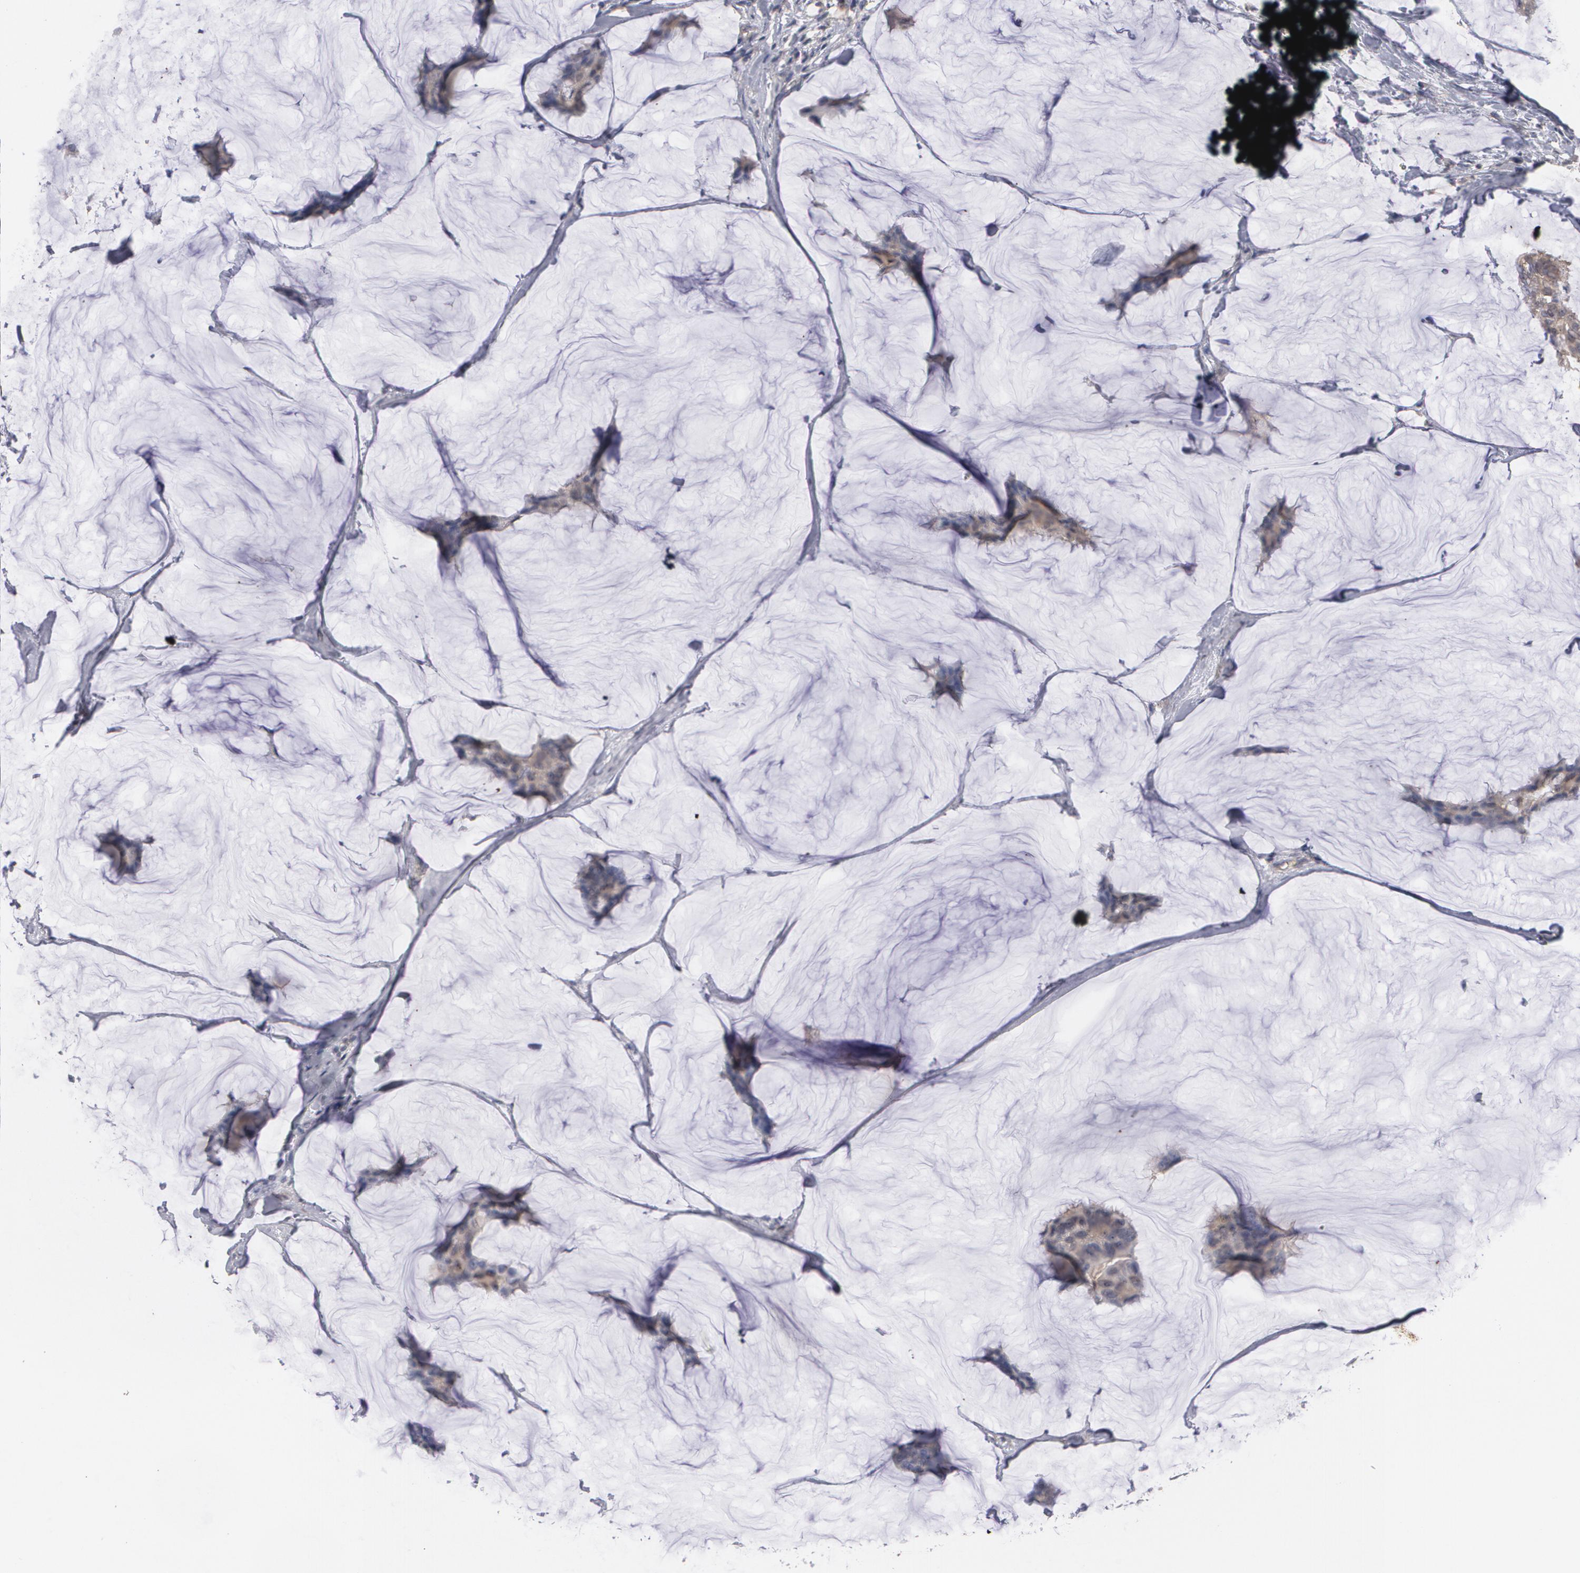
{"staining": {"intensity": "moderate", "quantity": ">75%", "location": "nuclear"}, "tissue": "breast cancer", "cell_type": "Tumor cells", "image_type": "cancer", "snomed": [{"axis": "morphology", "description": "Duct carcinoma"}, {"axis": "topography", "description": "Breast"}], "caption": "The histopathology image shows staining of breast cancer, revealing moderate nuclear protein expression (brown color) within tumor cells.", "gene": "ARF6", "patient": {"sex": "female", "age": 93}}